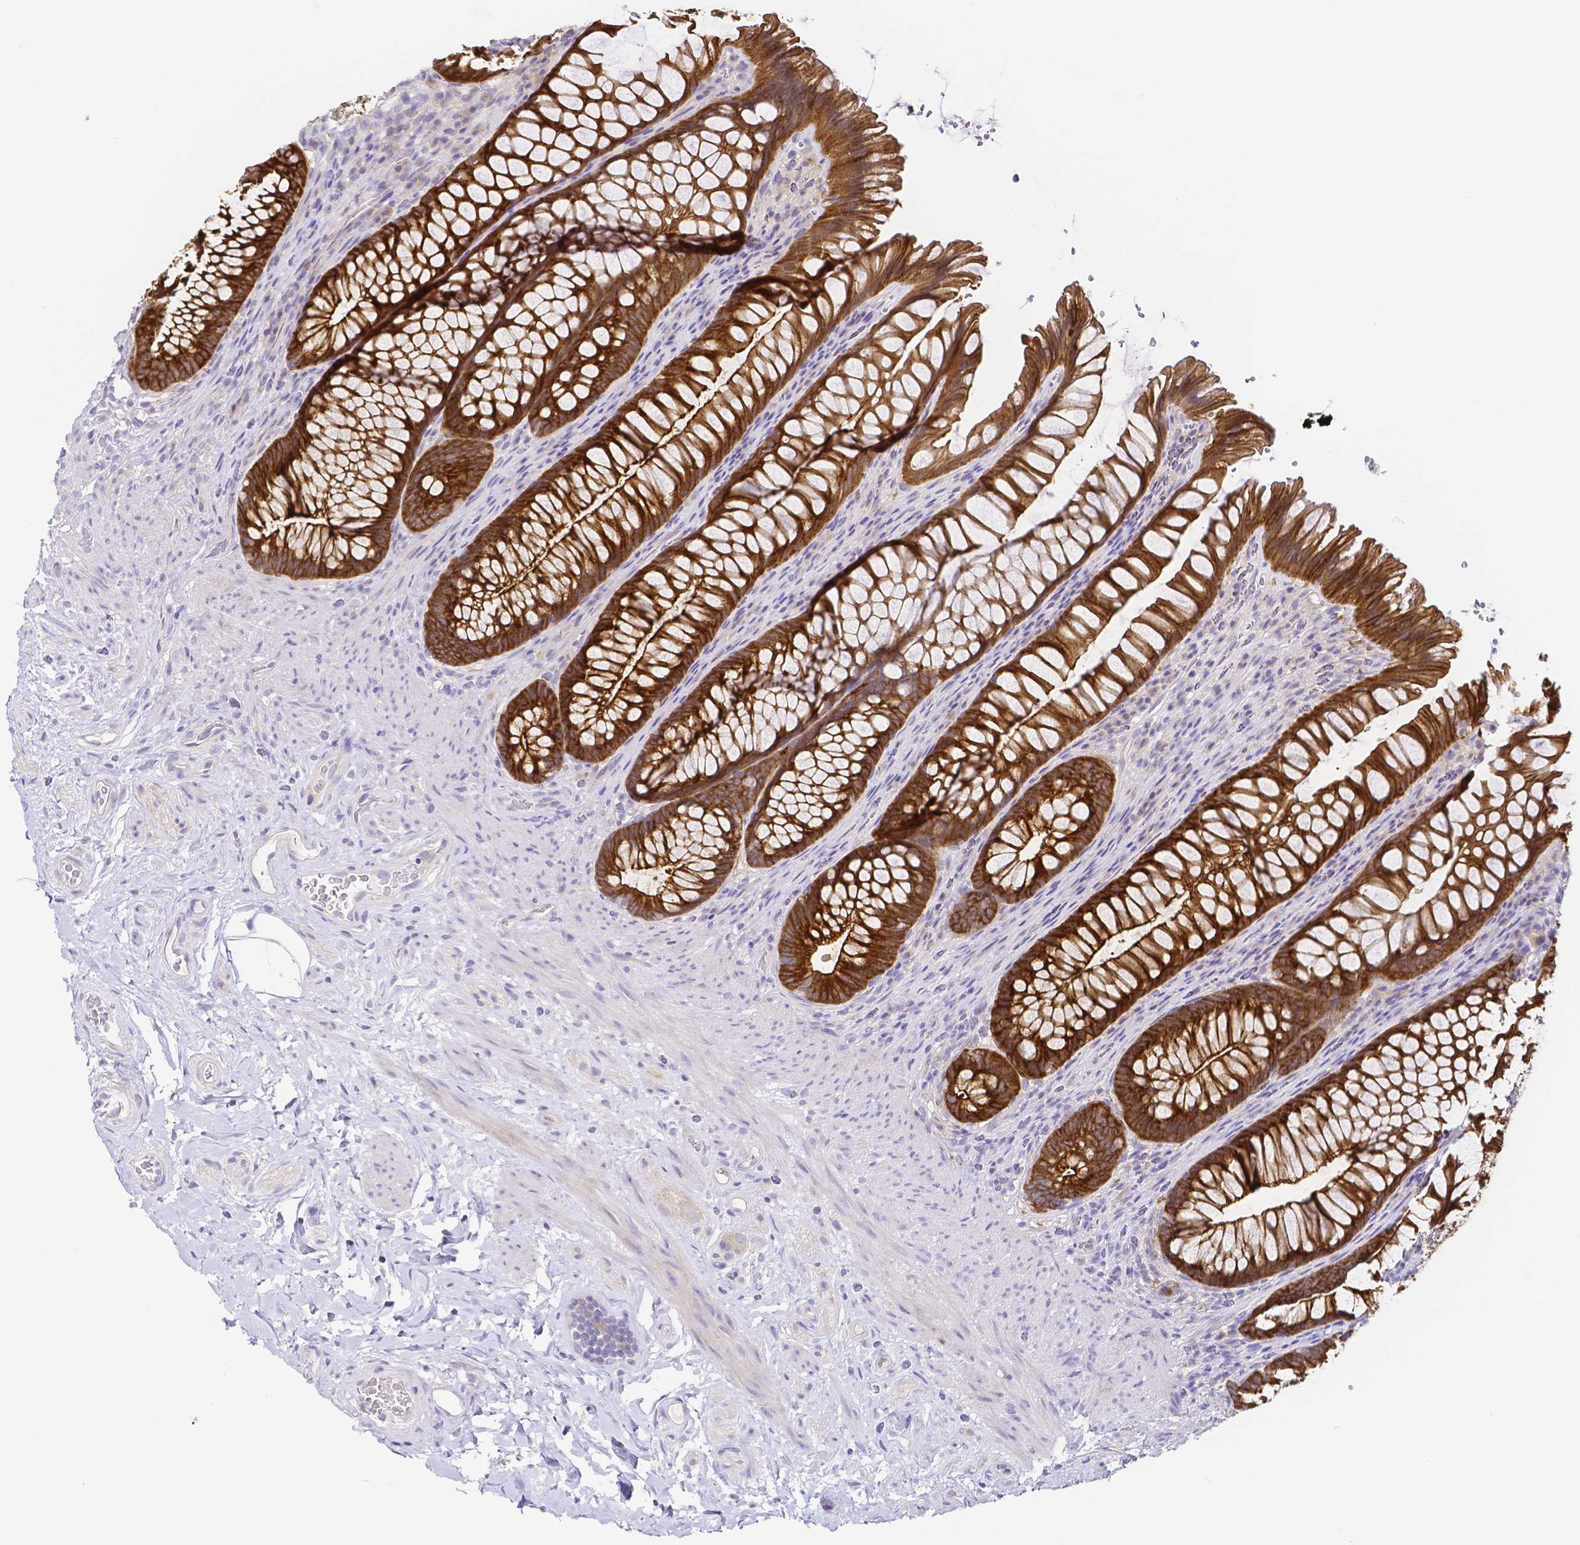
{"staining": {"intensity": "strong", "quantity": ">75%", "location": "cytoplasmic/membranous"}, "tissue": "rectum", "cell_type": "Glandular cells", "image_type": "normal", "snomed": [{"axis": "morphology", "description": "Normal tissue, NOS"}, {"axis": "topography", "description": "Rectum"}], "caption": "Protein staining exhibits strong cytoplasmic/membranous expression in approximately >75% of glandular cells in normal rectum. The staining was performed using DAB (3,3'-diaminobenzidine) to visualize the protein expression in brown, while the nuclei were stained in blue with hematoxylin (Magnification: 20x).", "gene": "PKP3", "patient": {"sex": "male", "age": 53}}